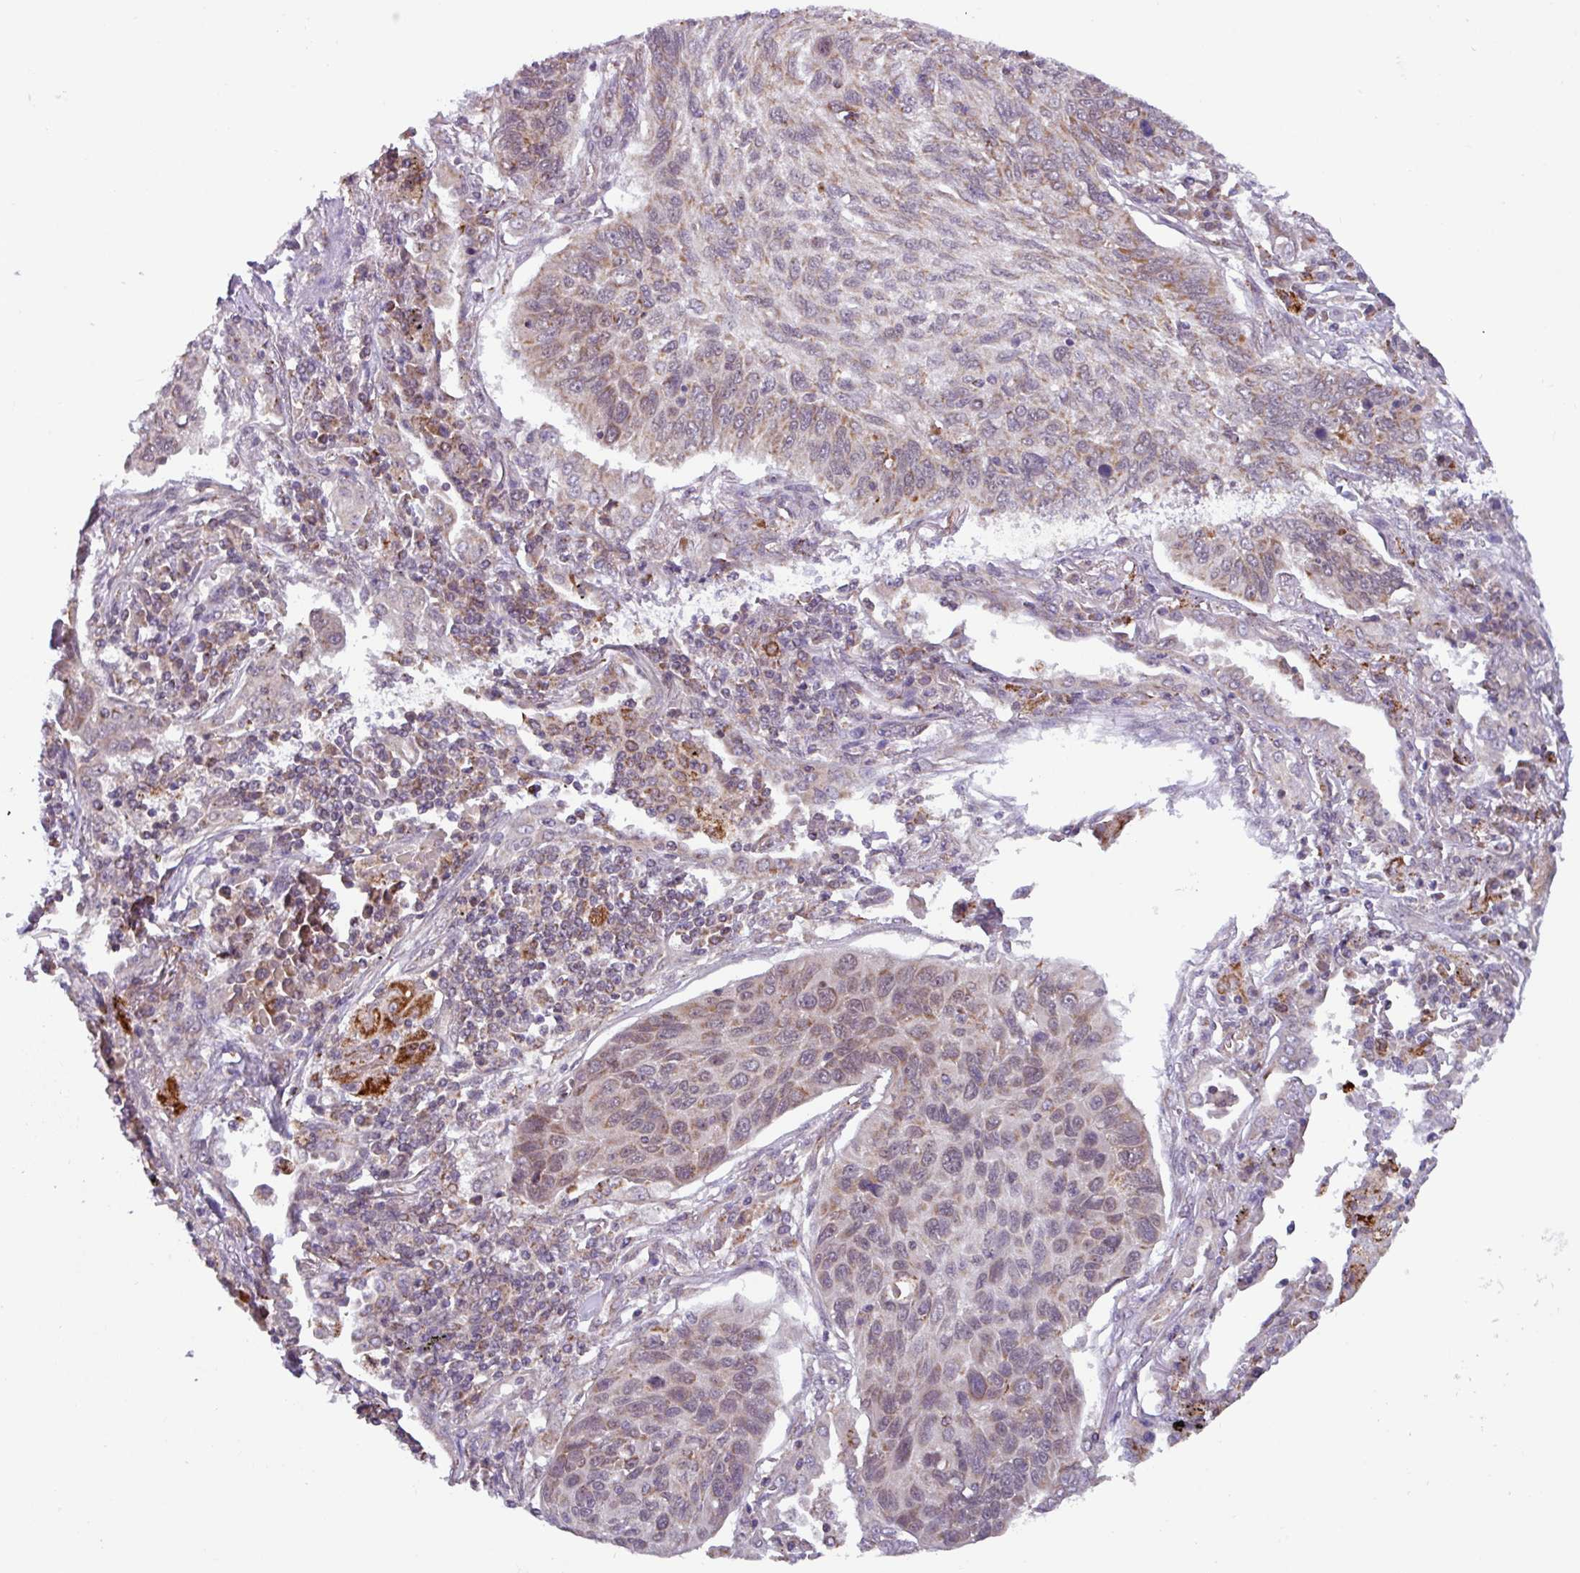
{"staining": {"intensity": "weak", "quantity": "<25%", "location": "cytoplasmic/membranous"}, "tissue": "lung cancer", "cell_type": "Tumor cells", "image_type": "cancer", "snomed": [{"axis": "morphology", "description": "Squamous cell carcinoma, NOS"}, {"axis": "topography", "description": "Lung"}], "caption": "Immunohistochemical staining of human lung cancer (squamous cell carcinoma) exhibits no significant positivity in tumor cells.", "gene": "AKIRIN1", "patient": {"sex": "female", "age": 66}}